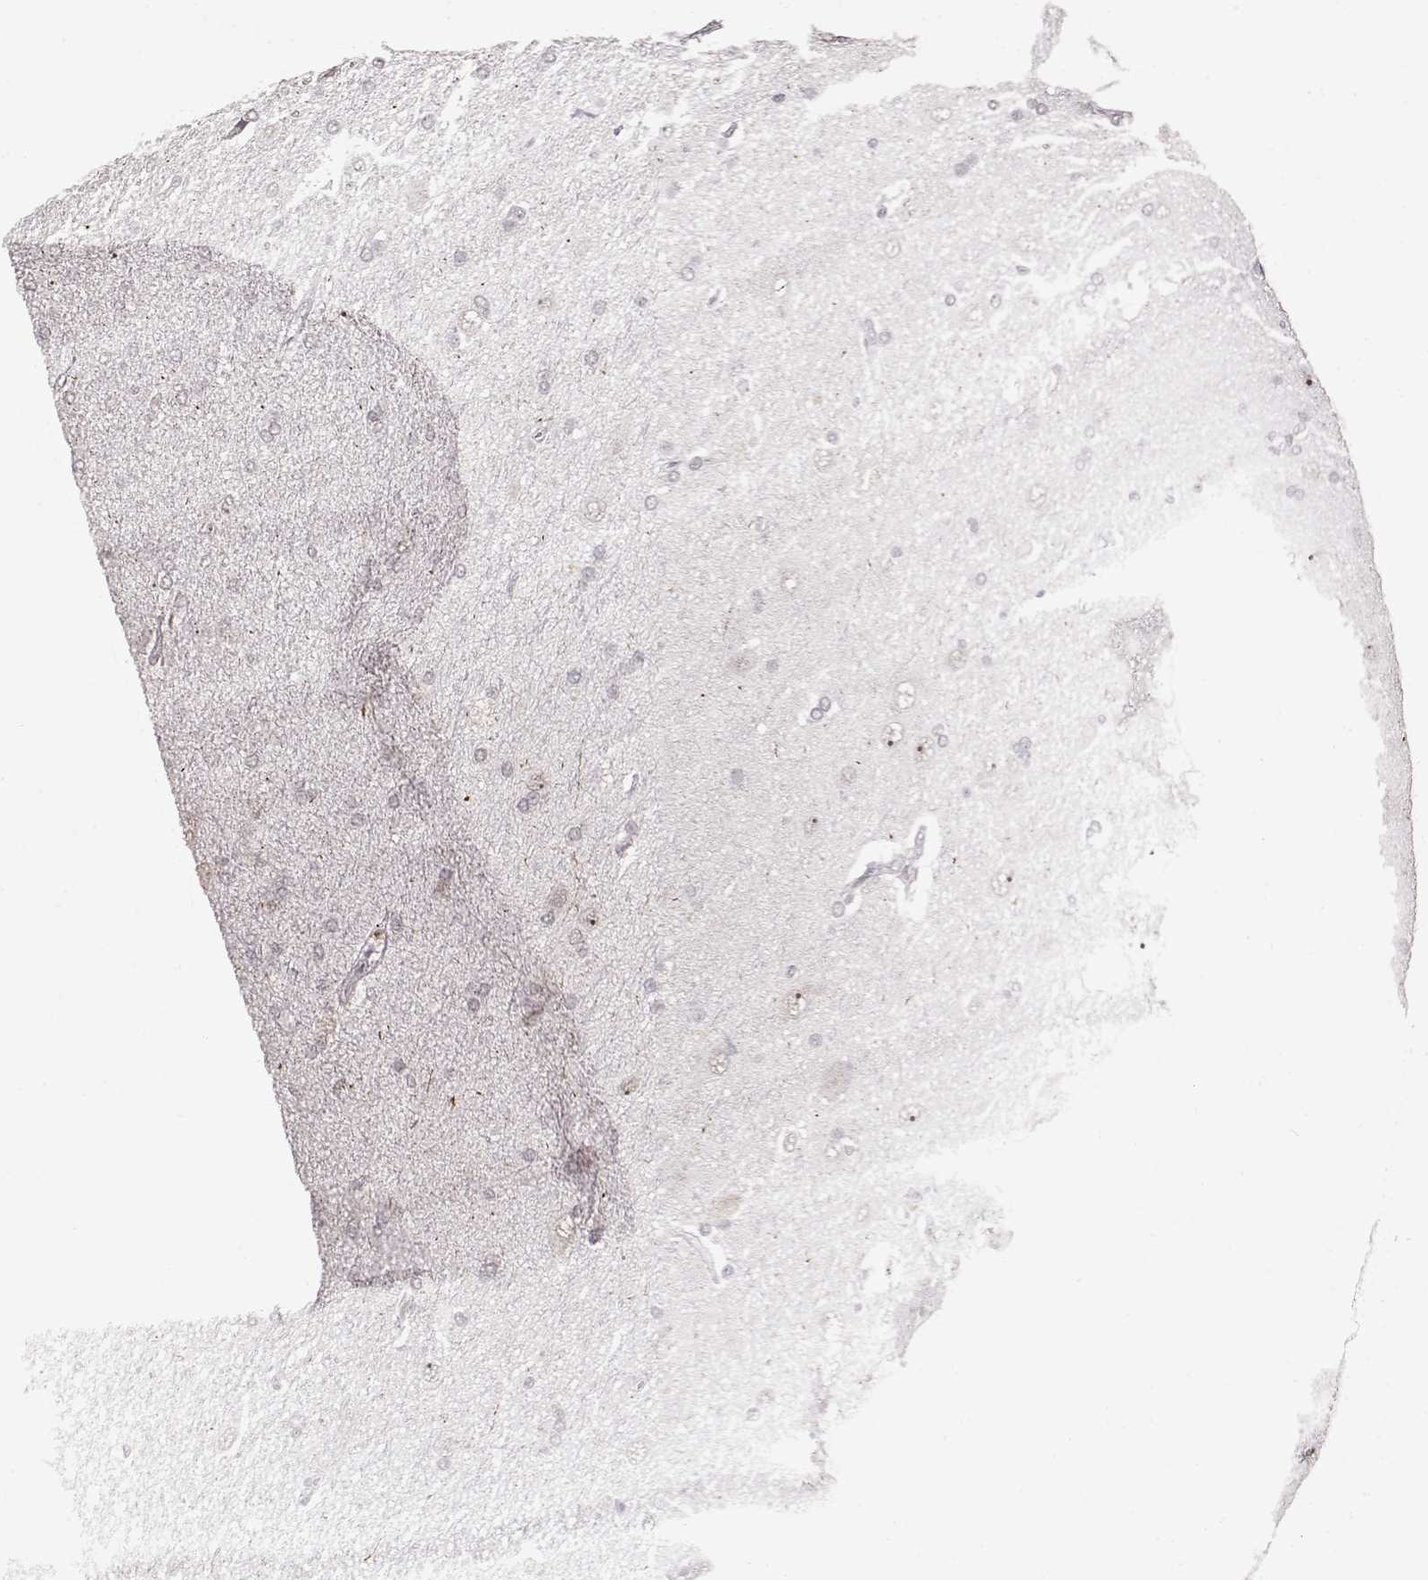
{"staining": {"intensity": "negative", "quantity": "none", "location": "none"}, "tissue": "glioma", "cell_type": "Tumor cells", "image_type": "cancer", "snomed": [{"axis": "morphology", "description": "Glioma, malignant, High grade"}, {"axis": "topography", "description": "Cerebral cortex"}], "caption": "Immunohistochemistry (IHC) image of human malignant glioma (high-grade) stained for a protein (brown), which demonstrates no positivity in tumor cells.", "gene": "PCP4", "patient": {"sex": "male", "age": 70}}